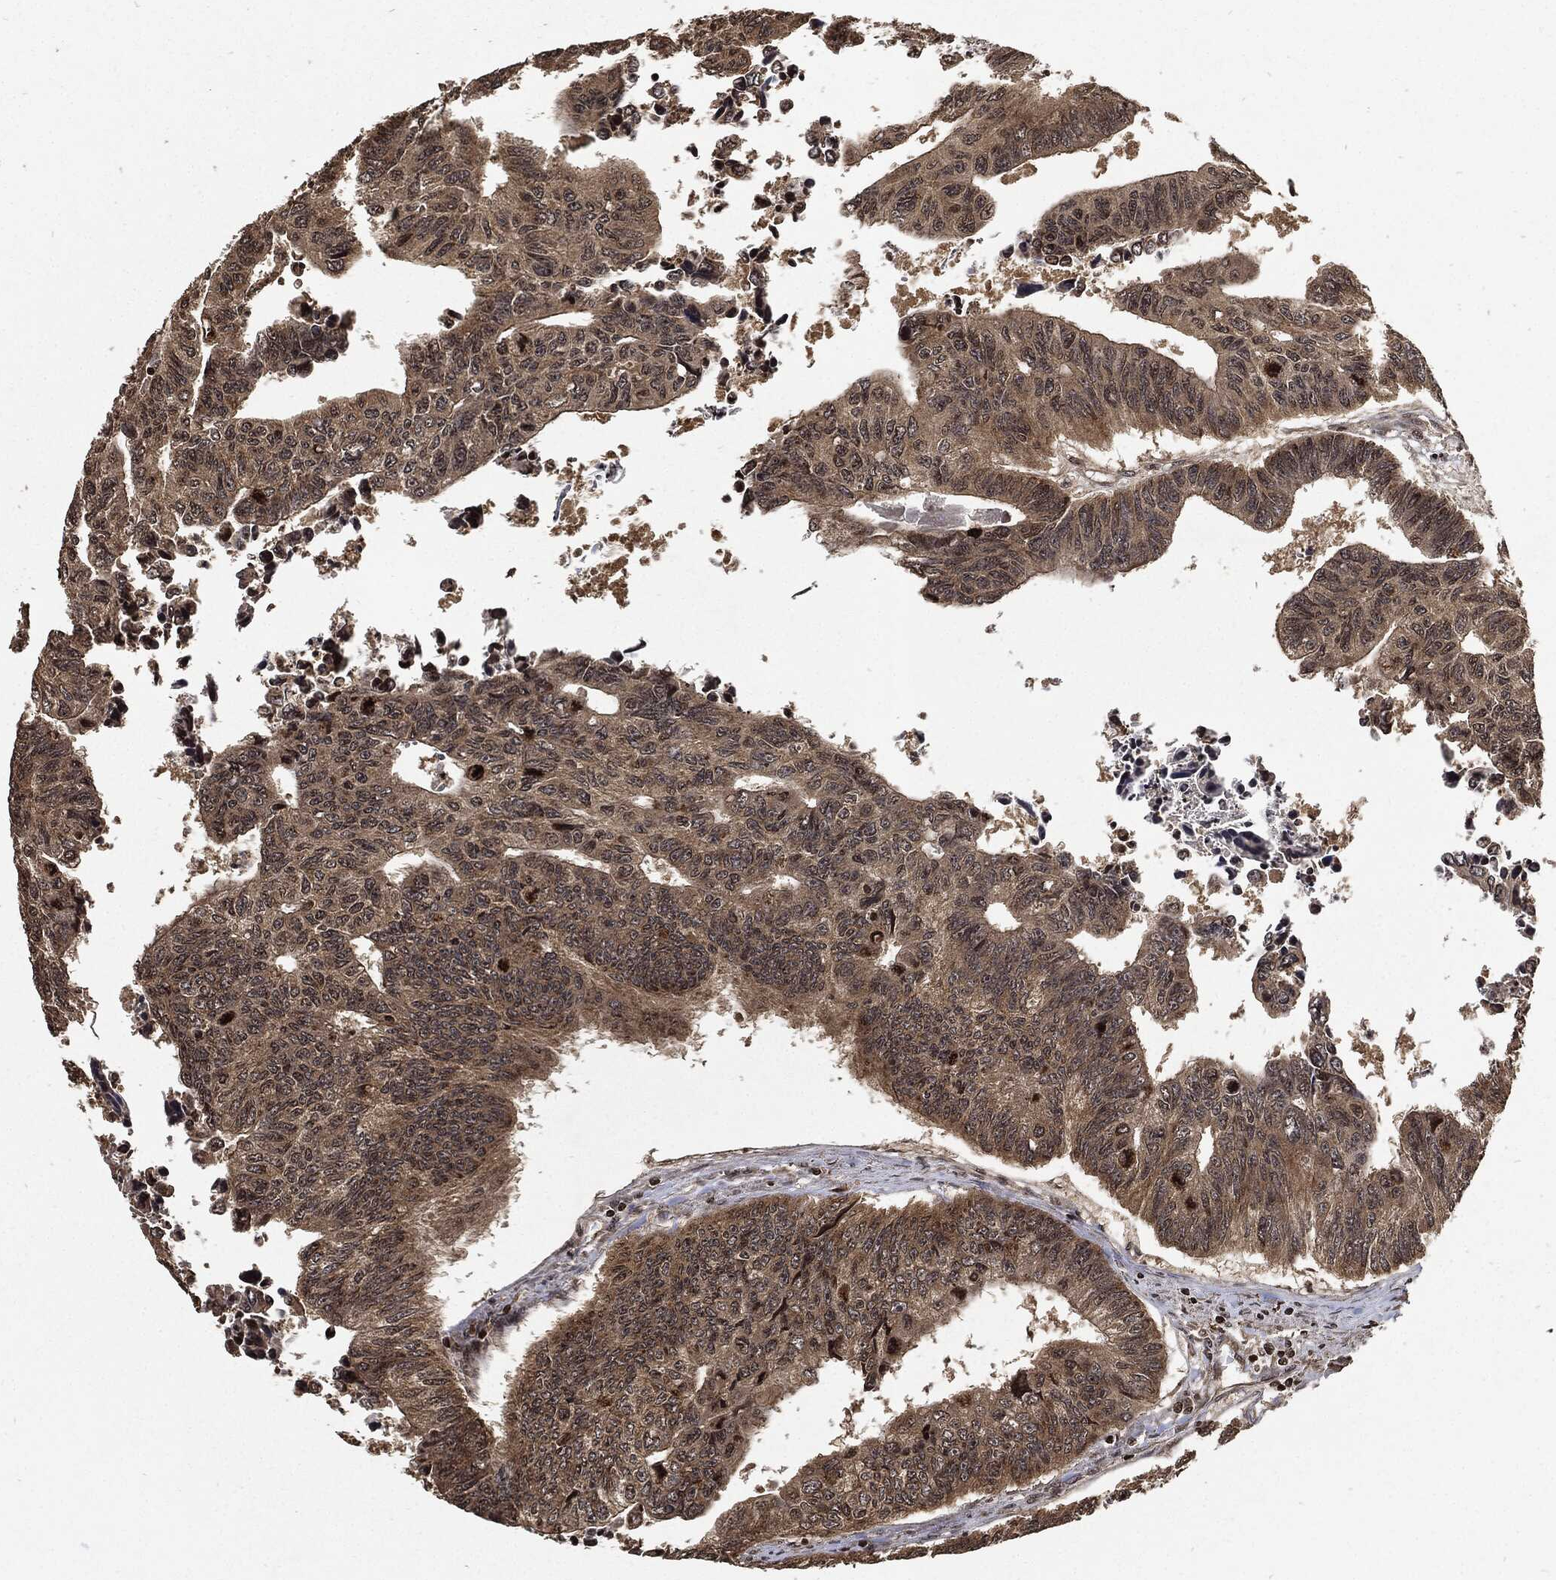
{"staining": {"intensity": "weak", "quantity": ">75%", "location": "cytoplasmic/membranous"}, "tissue": "colorectal cancer", "cell_type": "Tumor cells", "image_type": "cancer", "snomed": [{"axis": "morphology", "description": "Adenocarcinoma, NOS"}, {"axis": "topography", "description": "Rectum"}], "caption": "IHC (DAB) staining of colorectal adenocarcinoma displays weak cytoplasmic/membranous protein staining in about >75% of tumor cells.", "gene": "PDK1", "patient": {"sex": "female", "age": 85}}